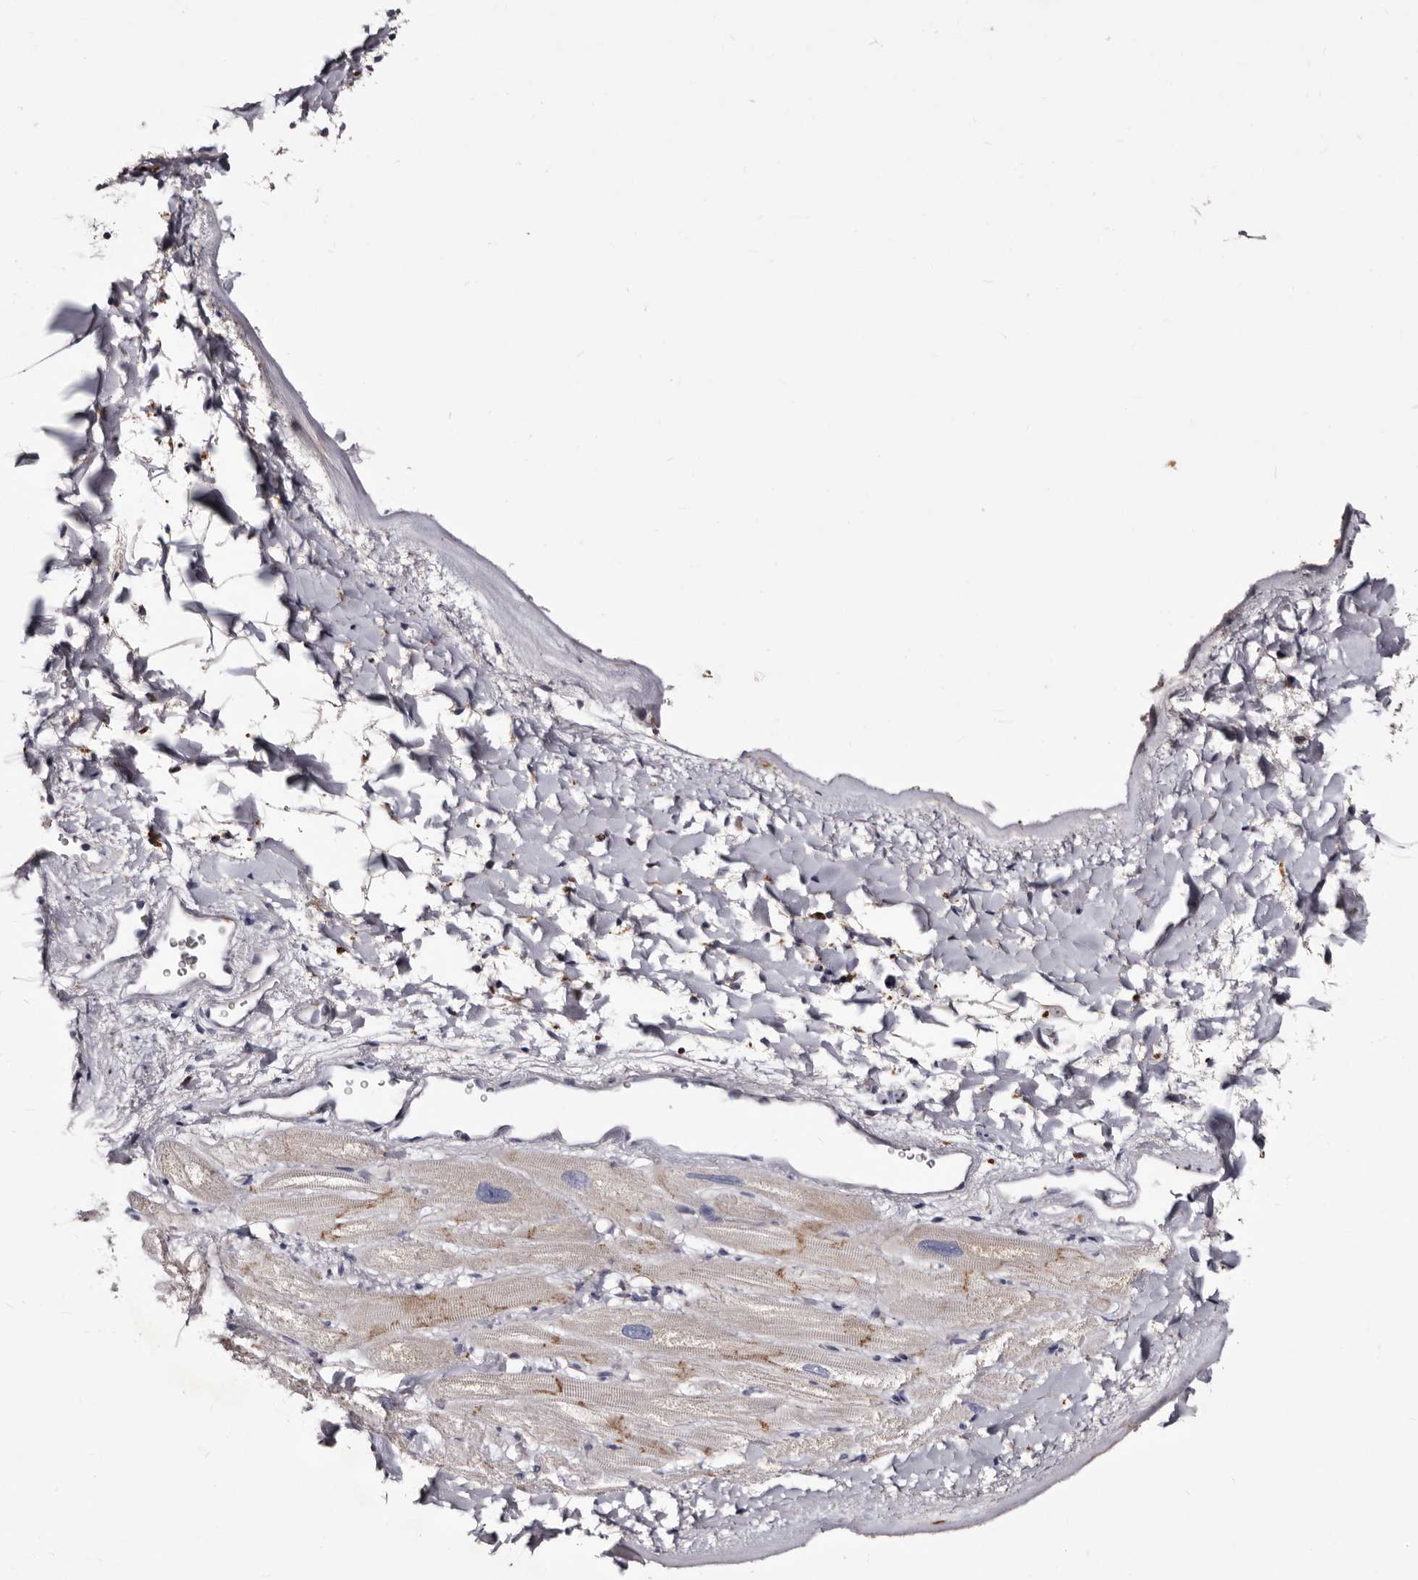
{"staining": {"intensity": "moderate", "quantity": "<25%", "location": "cytoplasmic/membranous"}, "tissue": "heart muscle", "cell_type": "Cardiomyocytes", "image_type": "normal", "snomed": [{"axis": "morphology", "description": "Normal tissue, NOS"}, {"axis": "topography", "description": "Heart"}], "caption": "IHC micrograph of benign human heart muscle stained for a protein (brown), which exhibits low levels of moderate cytoplasmic/membranous expression in about <25% of cardiomyocytes.", "gene": "AUNIP", "patient": {"sex": "male", "age": 49}}